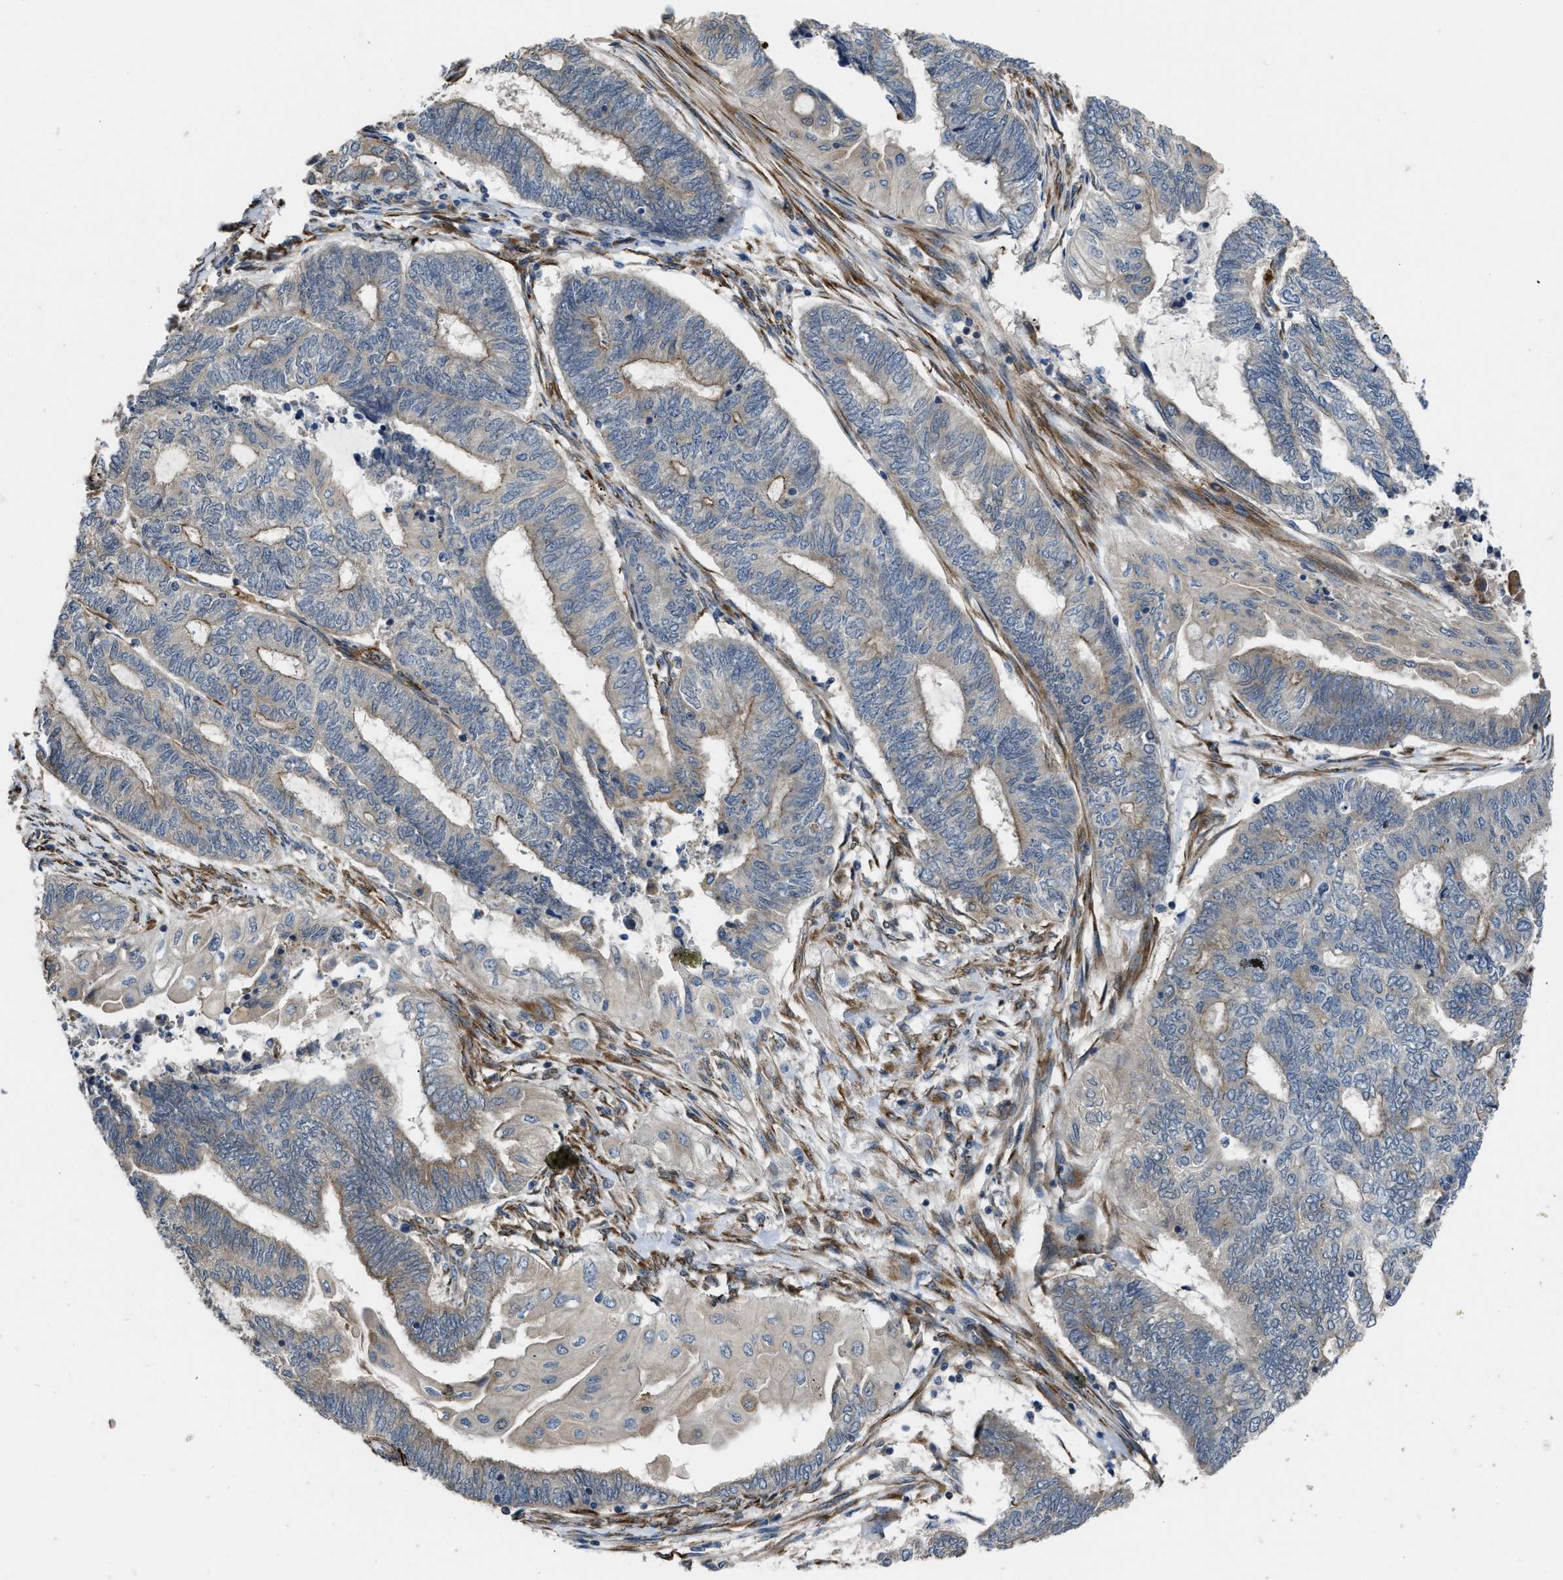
{"staining": {"intensity": "moderate", "quantity": "25%-75%", "location": "cytoplasmic/membranous"}, "tissue": "endometrial cancer", "cell_type": "Tumor cells", "image_type": "cancer", "snomed": [{"axis": "morphology", "description": "Adenocarcinoma, NOS"}, {"axis": "topography", "description": "Uterus"}, {"axis": "topography", "description": "Endometrium"}], "caption": "Adenocarcinoma (endometrial) stained with immunohistochemistry (IHC) exhibits moderate cytoplasmic/membranous expression in about 25%-75% of tumor cells. (IHC, brightfield microscopy, high magnification).", "gene": "SELENOM", "patient": {"sex": "female", "age": 70}}